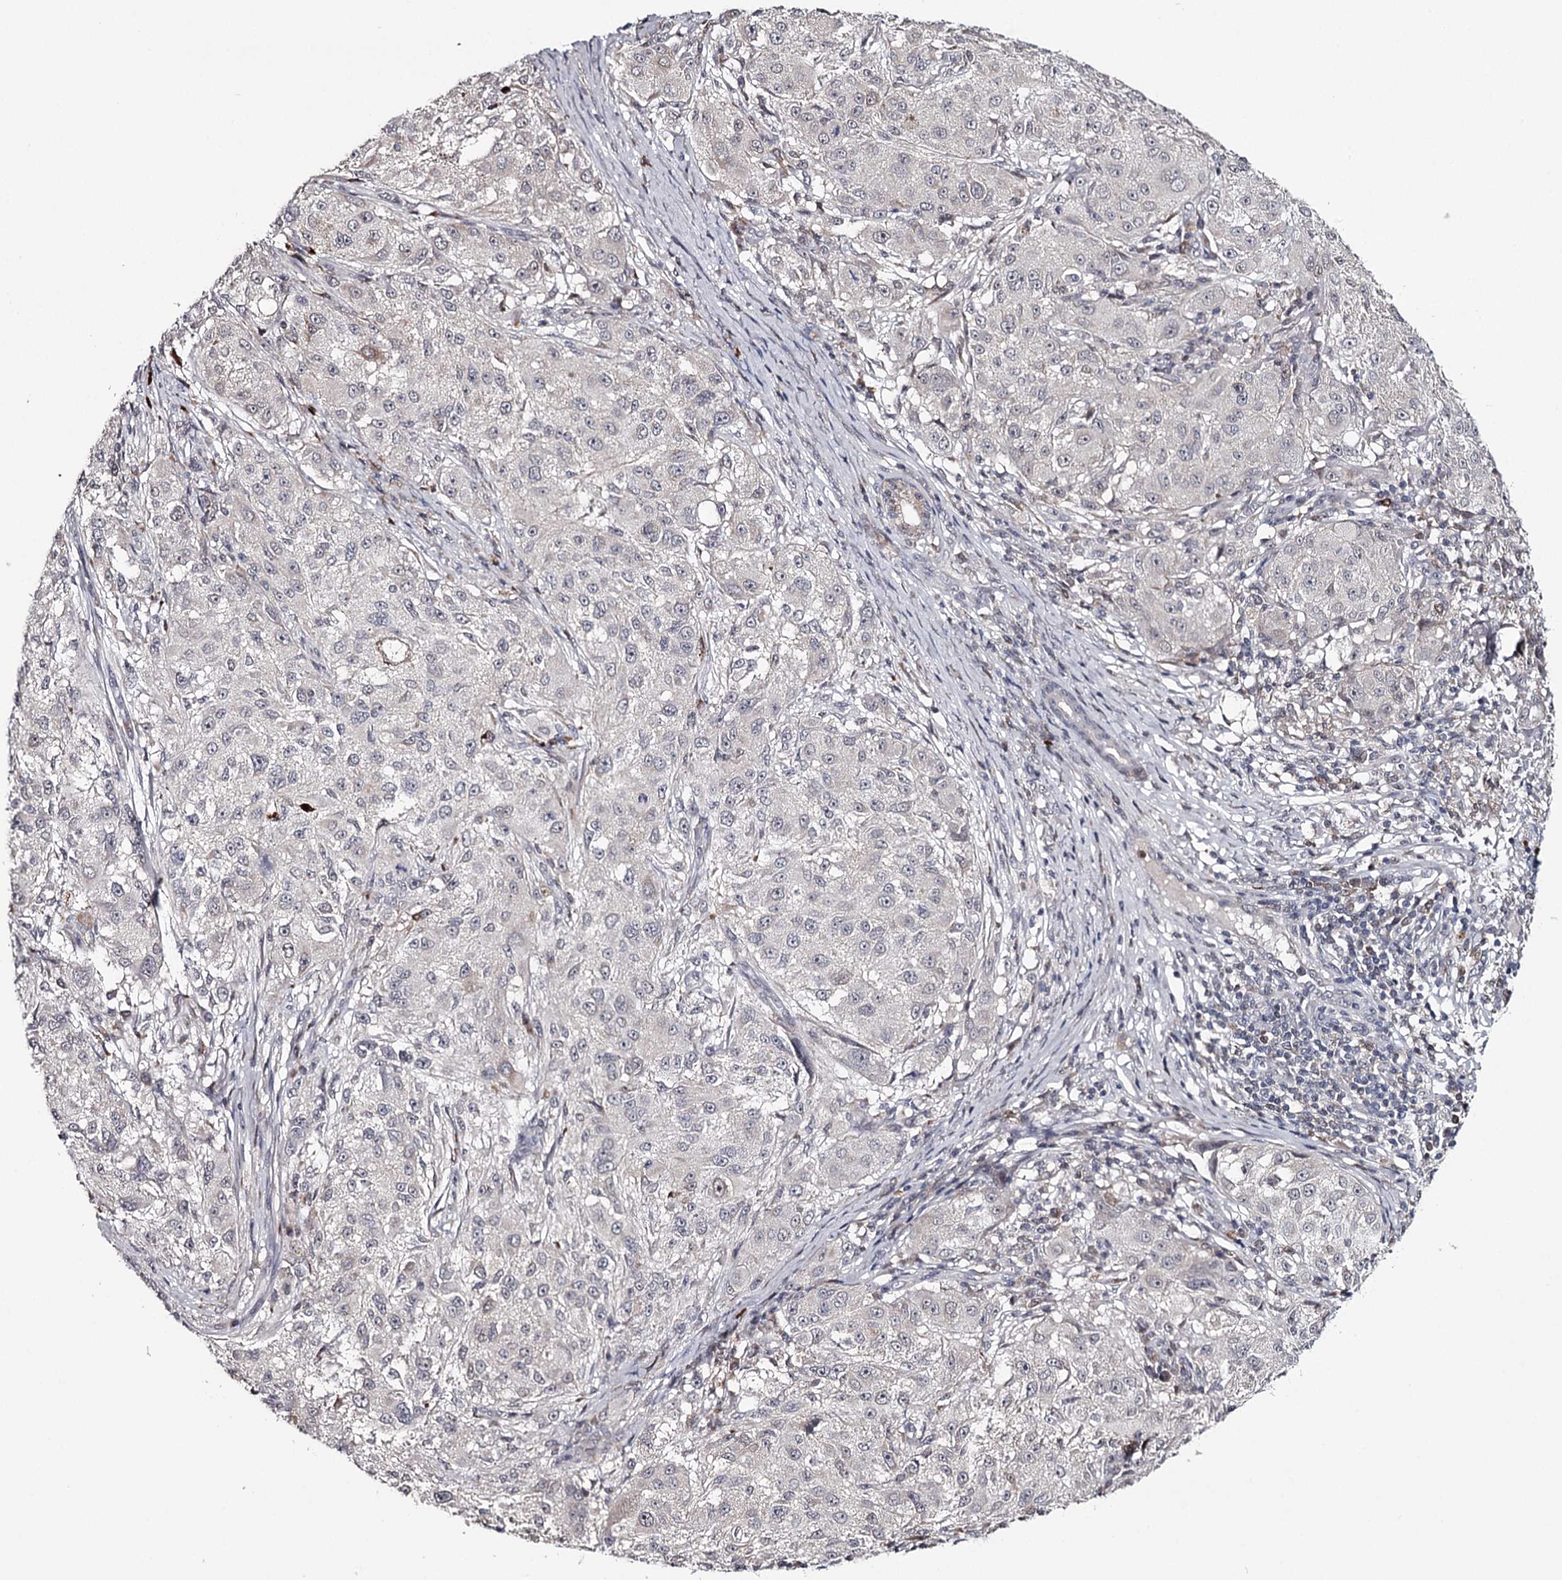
{"staining": {"intensity": "negative", "quantity": "none", "location": "none"}, "tissue": "melanoma", "cell_type": "Tumor cells", "image_type": "cancer", "snomed": [{"axis": "morphology", "description": "Necrosis, NOS"}, {"axis": "morphology", "description": "Malignant melanoma, NOS"}, {"axis": "topography", "description": "Skin"}], "caption": "The immunohistochemistry (IHC) image has no significant expression in tumor cells of melanoma tissue.", "gene": "GTSF1", "patient": {"sex": "female", "age": 87}}